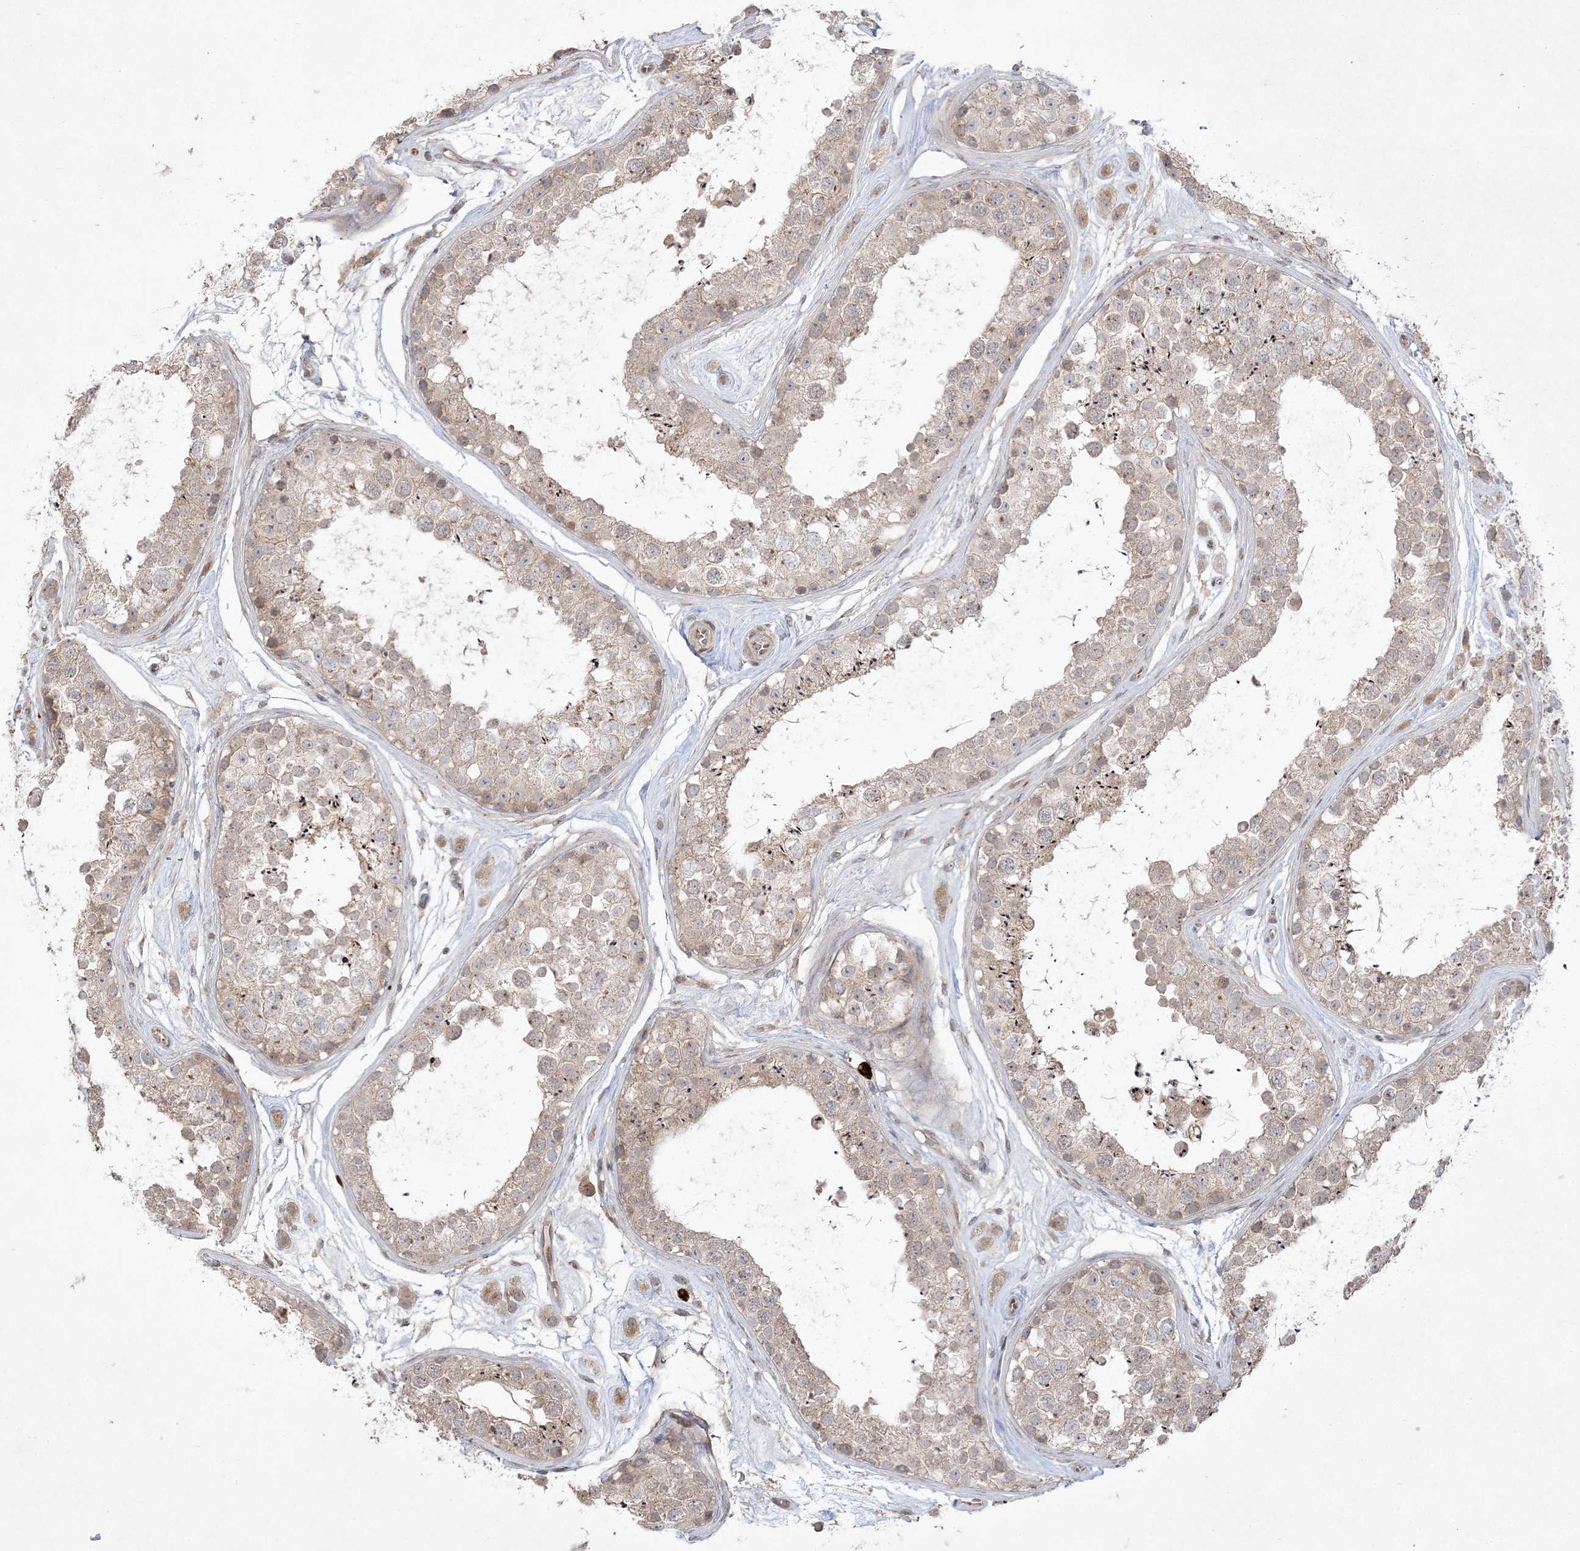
{"staining": {"intensity": "weak", "quantity": "25%-75%", "location": "cytoplasmic/membranous"}, "tissue": "testis", "cell_type": "Cells in seminiferous ducts", "image_type": "normal", "snomed": [{"axis": "morphology", "description": "Normal tissue, NOS"}, {"axis": "topography", "description": "Testis"}], "caption": "Immunohistochemistry of benign testis exhibits low levels of weak cytoplasmic/membranous expression in approximately 25%-75% of cells in seminiferous ducts. (IHC, brightfield microscopy, high magnification).", "gene": "CLNK", "patient": {"sex": "male", "age": 25}}